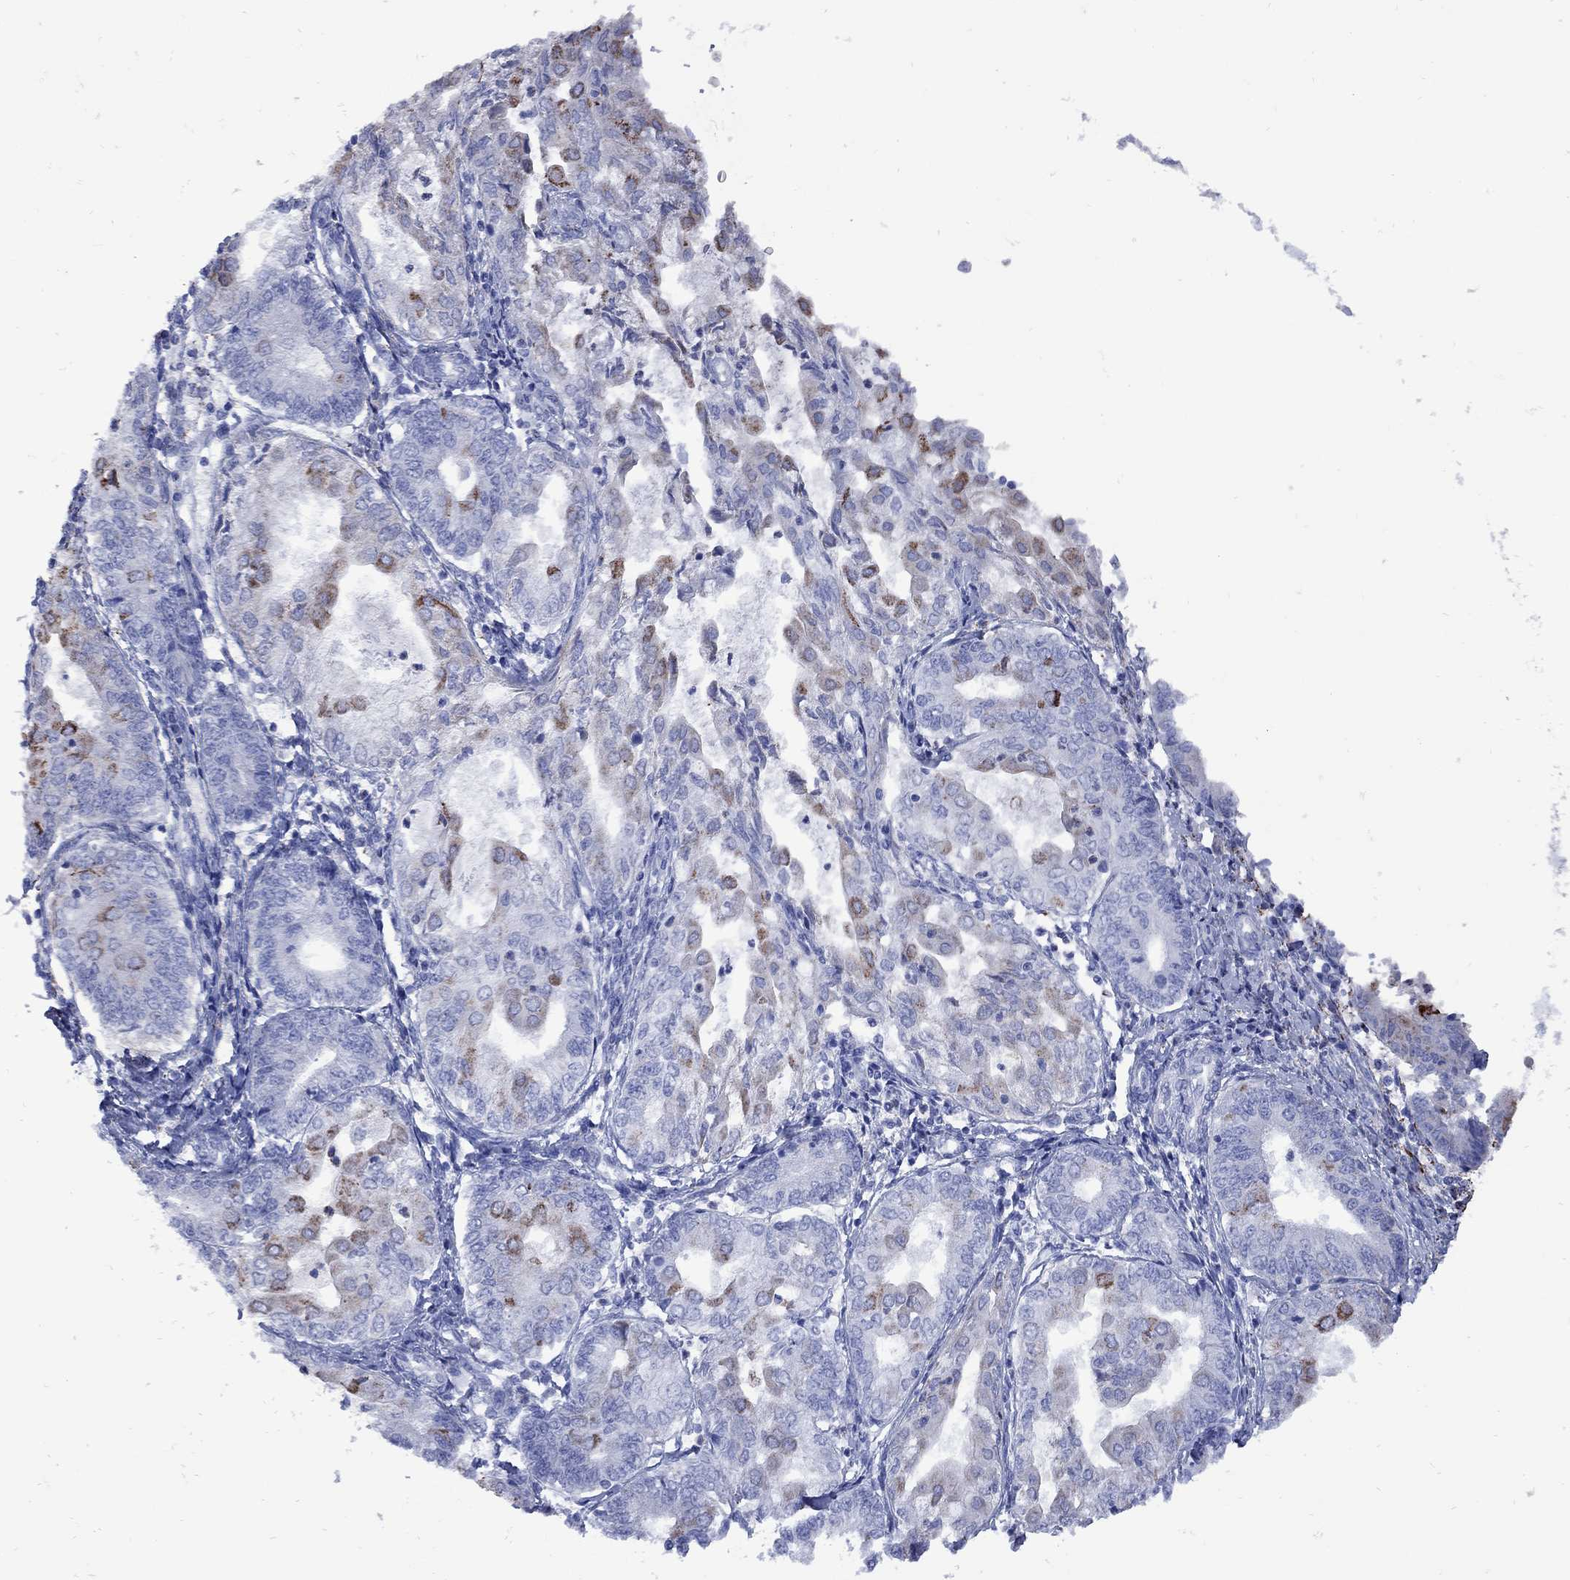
{"staining": {"intensity": "strong", "quantity": "<25%", "location": "cytoplasmic/membranous"}, "tissue": "endometrial cancer", "cell_type": "Tumor cells", "image_type": "cancer", "snomed": [{"axis": "morphology", "description": "Adenocarcinoma, NOS"}, {"axis": "topography", "description": "Endometrium"}], "caption": "Immunohistochemistry (IHC) micrograph of neoplastic tissue: endometrial adenocarcinoma stained using immunohistochemistry (IHC) shows medium levels of strong protein expression localized specifically in the cytoplasmic/membranous of tumor cells, appearing as a cytoplasmic/membranous brown color.", "gene": "SESTD1", "patient": {"sex": "female", "age": 68}}